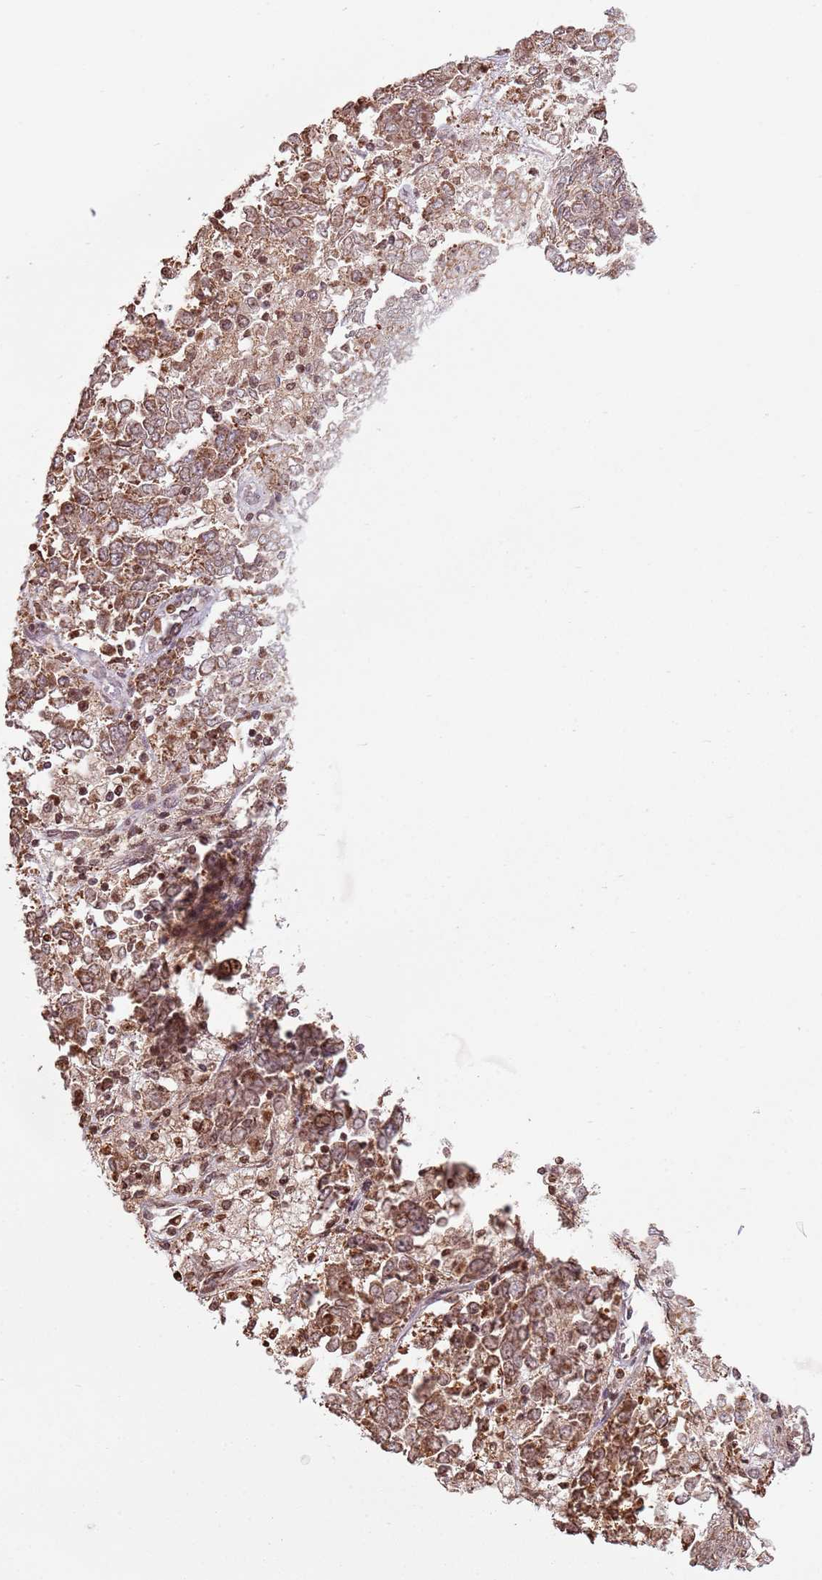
{"staining": {"intensity": "moderate", "quantity": ">75%", "location": "cytoplasmic/membranous,nuclear"}, "tissue": "endometrial cancer", "cell_type": "Tumor cells", "image_type": "cancer", "snomed": [{"axis": "morphology", "description": "Adenocarcinoma, NOS"}, {"axis": "topography", "description": "Endometrium"}], "caption": "Immunohistochemical staining of human endometrial cancer (adenocarcinoma) exhibits medium levels of moderate cytoplasmic/membranous and nuclear protein expression in approximately >75% of tumor cells.", "gene": "SCAF1", "patient": {"sex": "female", "age": 80}}